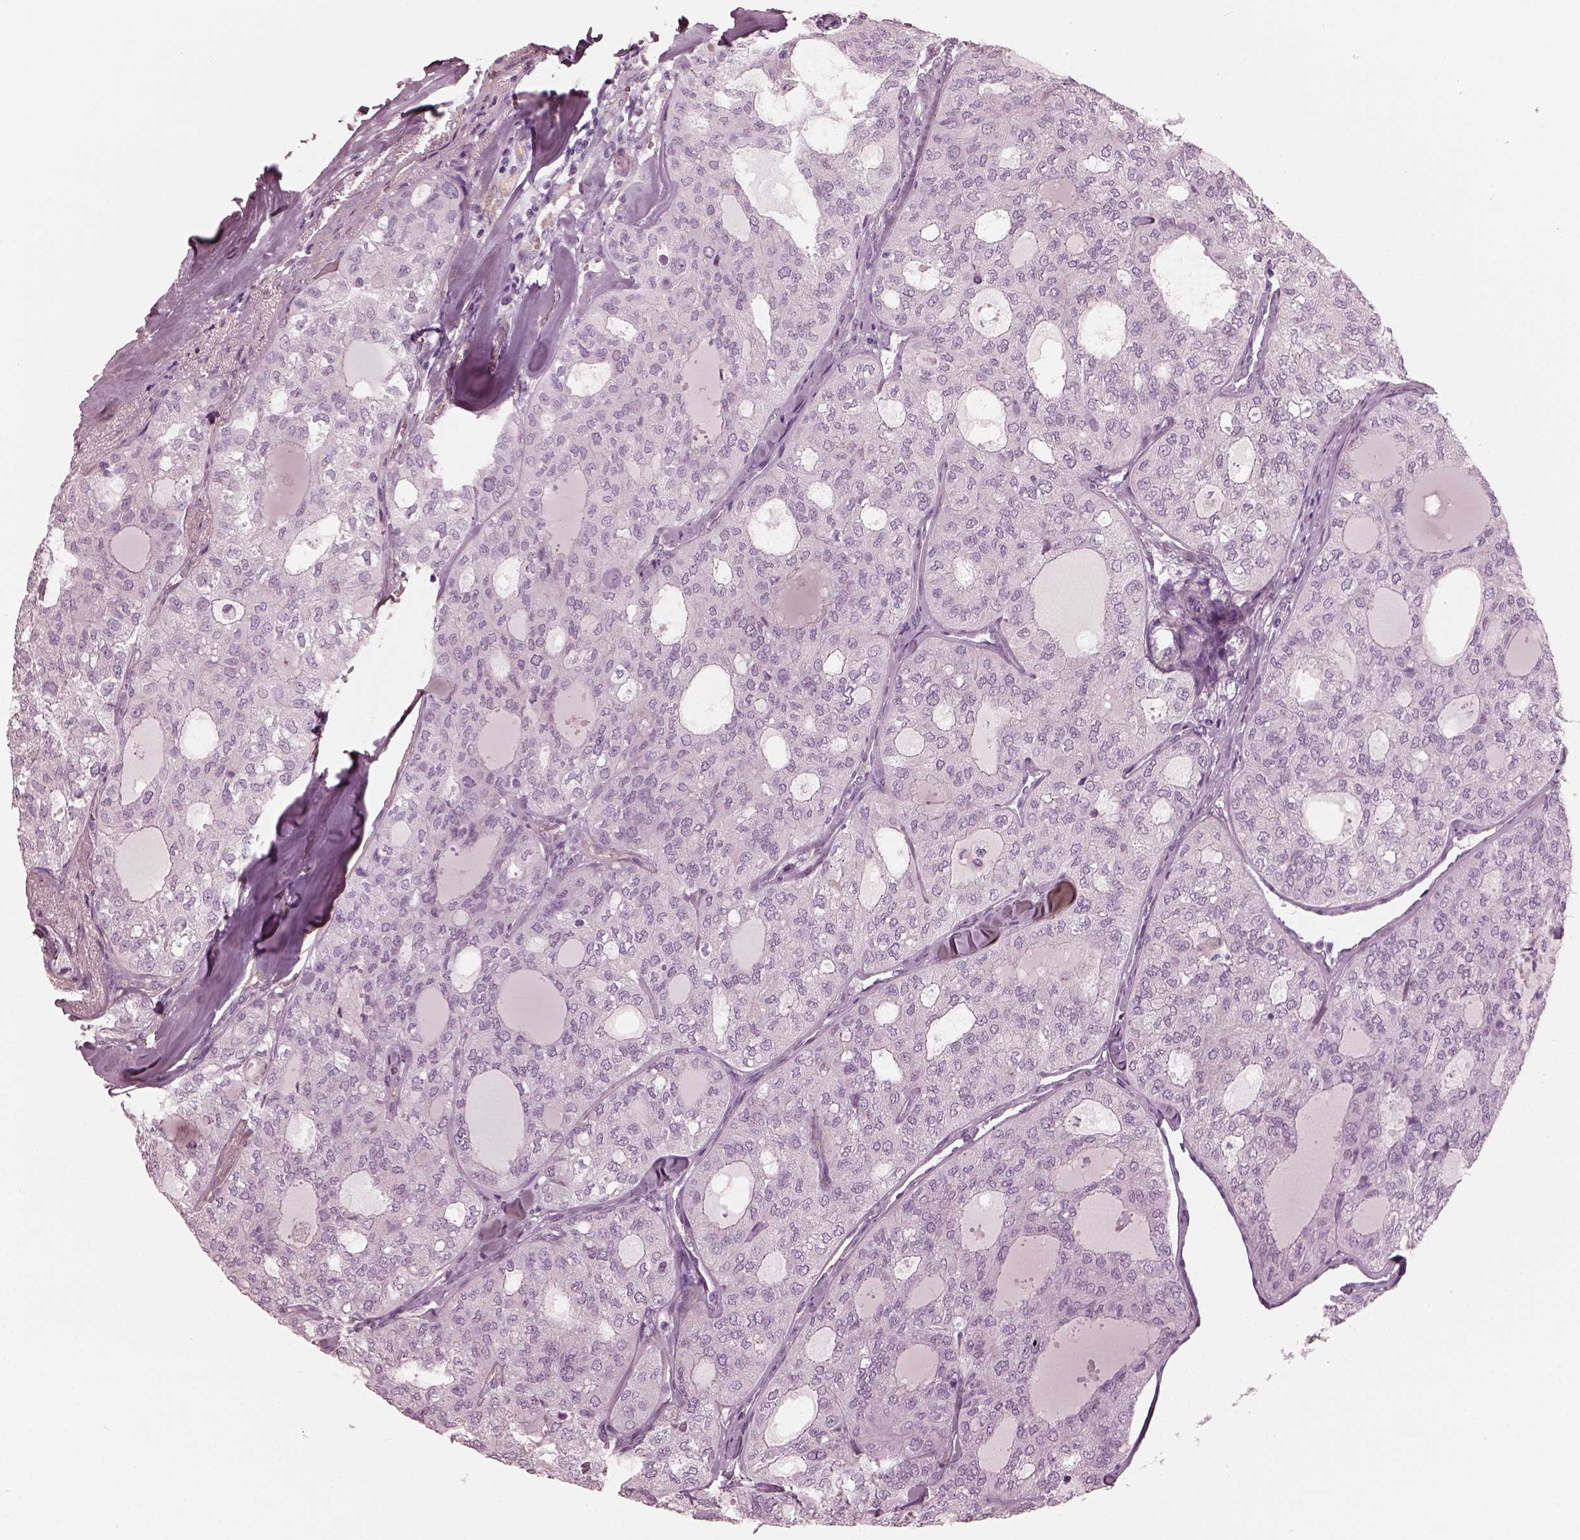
{"staining": {"intensity": "negative", "quantity": "none", "location": "none"}, "tissue": "thyroid cancer", "cell_type": "Tumor cells", "image_type": "cancer", "snomed": [{"axis": "morphology", "description": "Follicular adenoma carcinoma, NOS"}, {"axis": "topography", "description": "Thyroid gland"}], "caption": "Immunohistochemistry histopathology image of neoplastic tissue: thyroid follicular adenoma carcinoma stained with DAB exhibits no significant protein staining in tumor cells.", "gene": "EIF4E1B", "patient": {"sex": "male", "age": 75}}